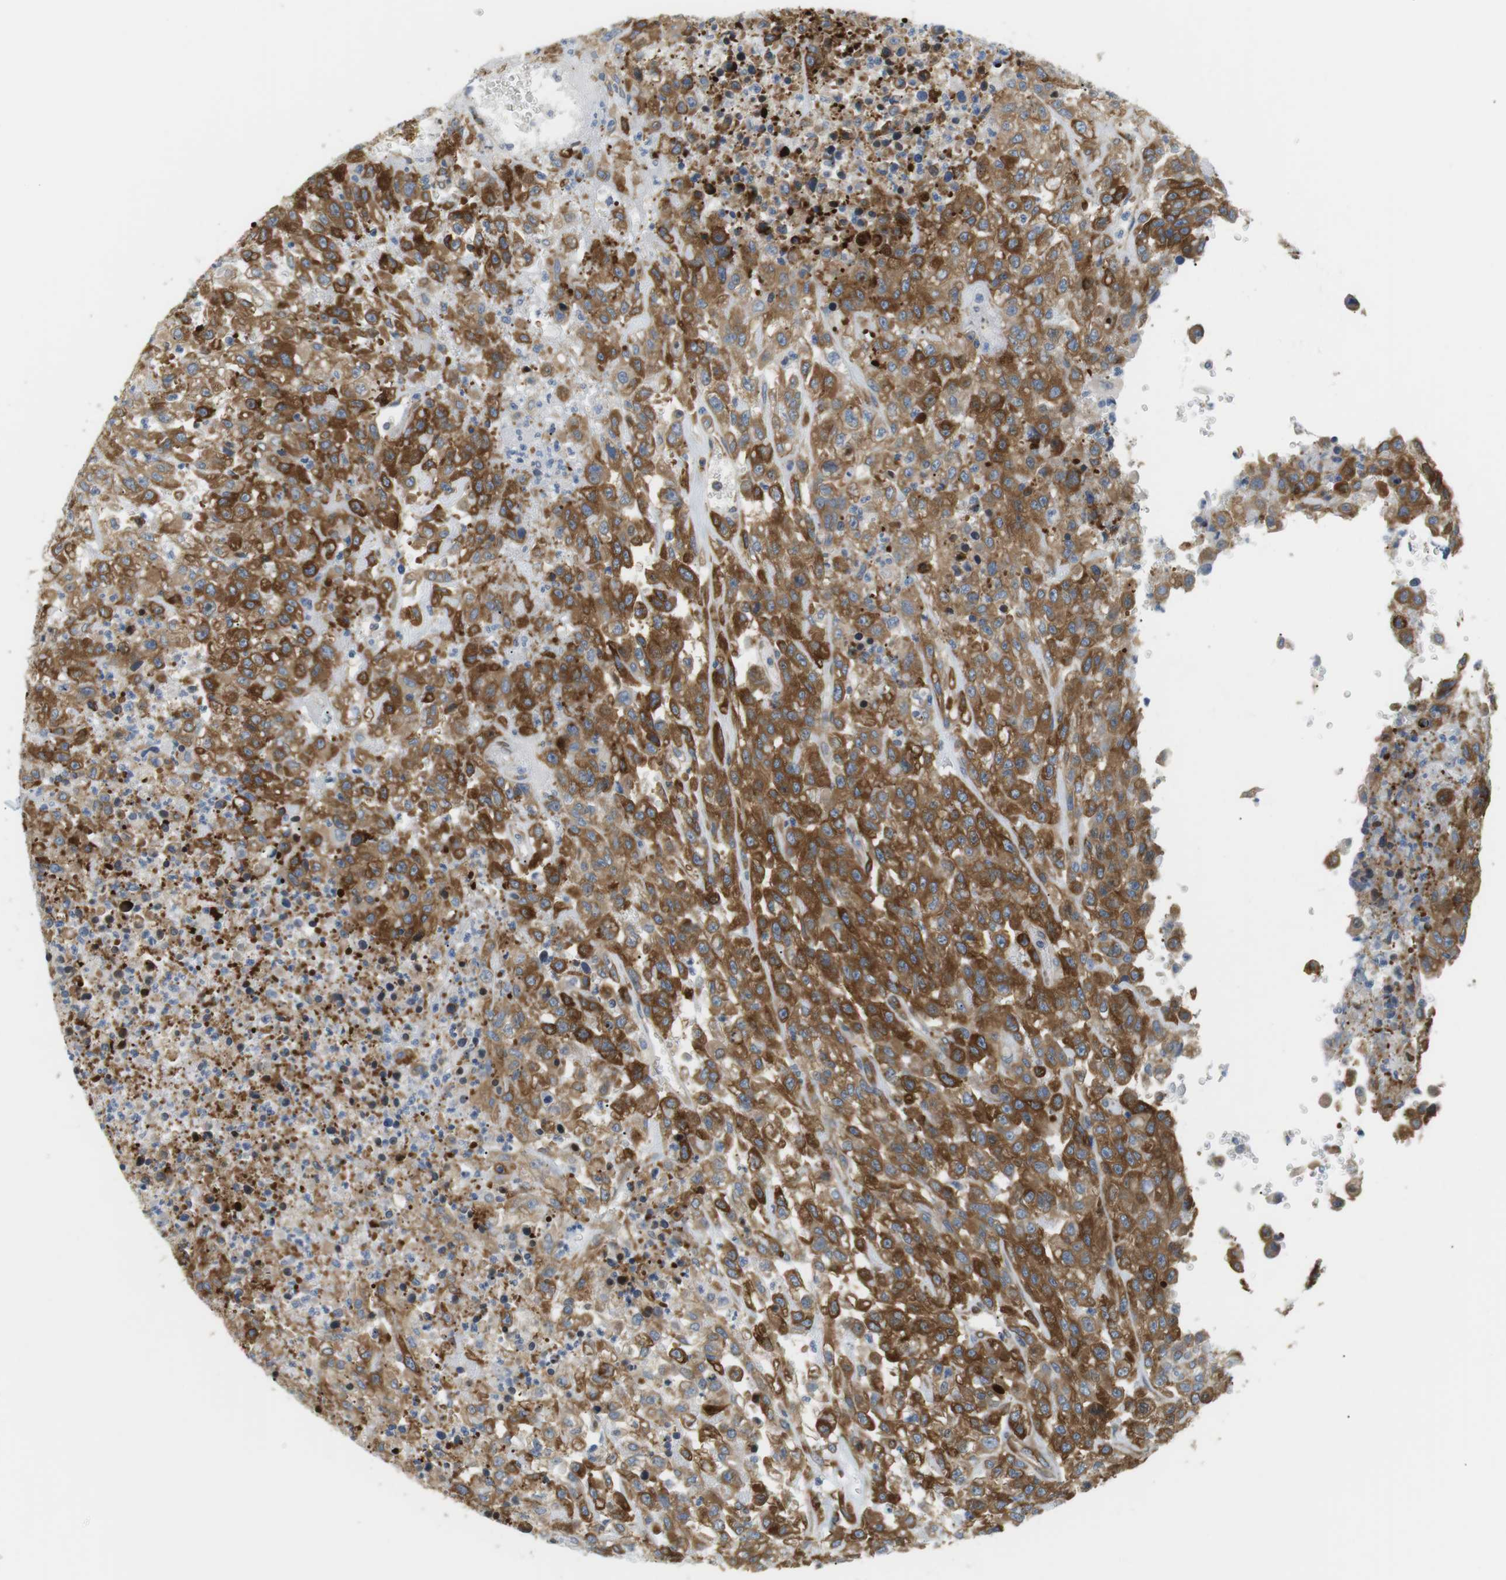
{"staining": {"intensity": "moderate", "quantity": ">75%", "location": "cytoplasmic/membranous"}, "tissue": "urothelial cancer", "cell_type": "Tumor cells", "image_type": "cancer", "snomed": [{"axis": "morphology", "description": "Urothelial carcinoma, High grade"}, {"axis": "topography", "description": "Urinary bladder"}], "caption": "Immunohistochemical staining of urothelial cancer reveals moderate cytoplasmic/membranous protein expression in about >75% of tumor cells.", "gene": "TMEM200A", "patient": {"sex": "male", "age": 46}}